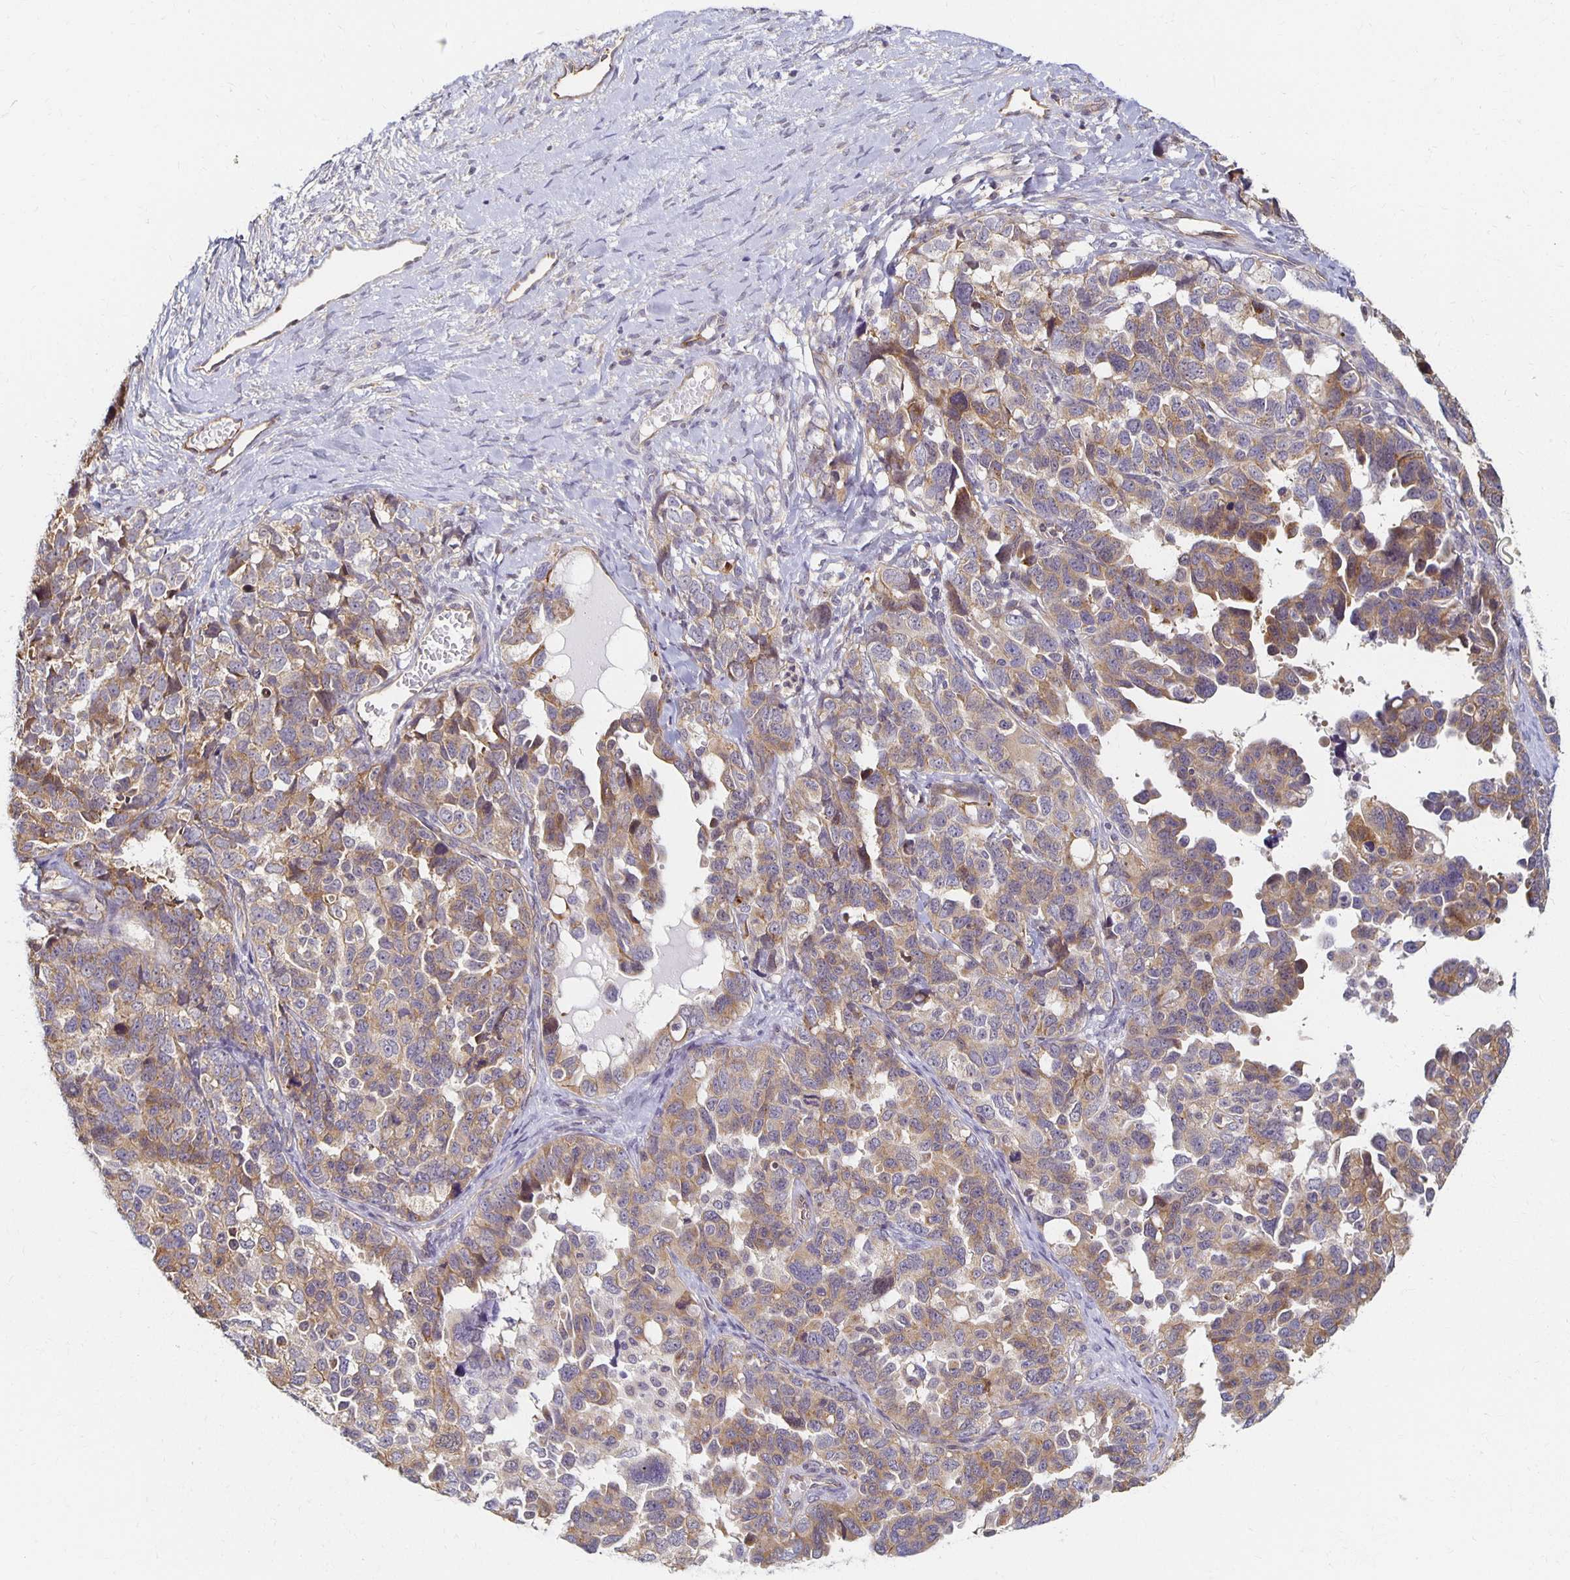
{"staining": {"intensity": "weak", "quantity": ">75%", "location": "cytoplasmic/membranous"}, "tissue": "ovarian cancer", "cell_type": "Tumor cells", "image_type": "cancer", "snomed": [{"axis": "morphology", "description": "Cystadenocarcinoma, serous, NOS"}, {"axis": "topography", "description": "Ovary"}], "caption": "Ovarian cancer (serous cystadenocarcinoma) tissue reveals weak cytoplasmic/membranous positivity in about >75% of tumor cells", "gene": "SORL1", "patient": {"sex": "female", "age": 69}}